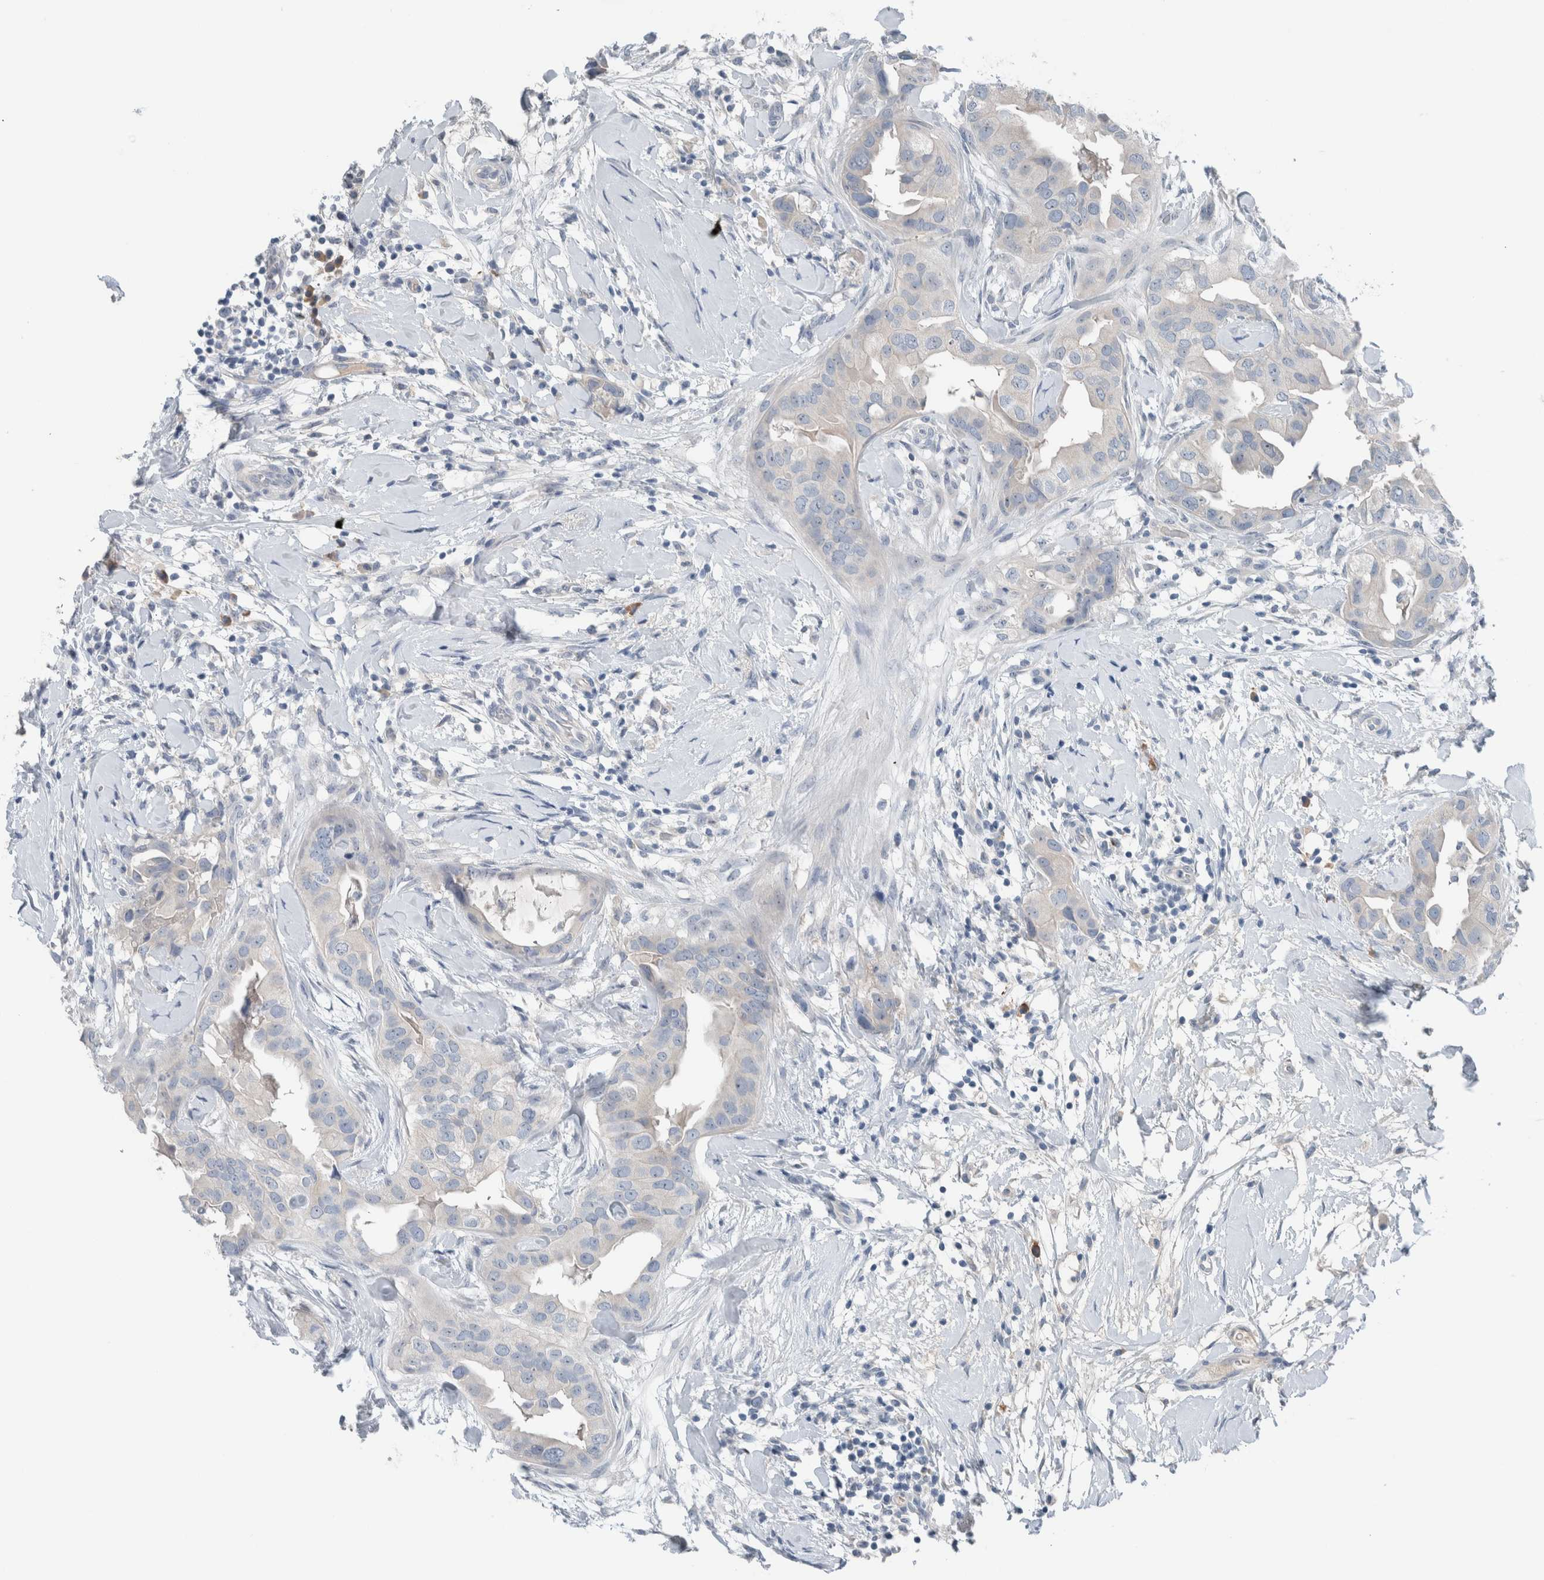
{"staining": {"intensity": "negative", "quantity": "none", "location": "none"}, "tissue": "breast cancer", "cell_type": "Tumor cells", "image_type": "cancer", "snomed": [{"axis": "morphology", "description": "Duct carcinoma"}, {"axis": "topography", "description": "Breast"}], "caption": "Histopathology image shows no protein positivity in tumor cells of breast cancer (infiltrating ductal carcinoma) tissue.", "gene": "DUOX1", "patient": {"sex": "female", "age": 40}}